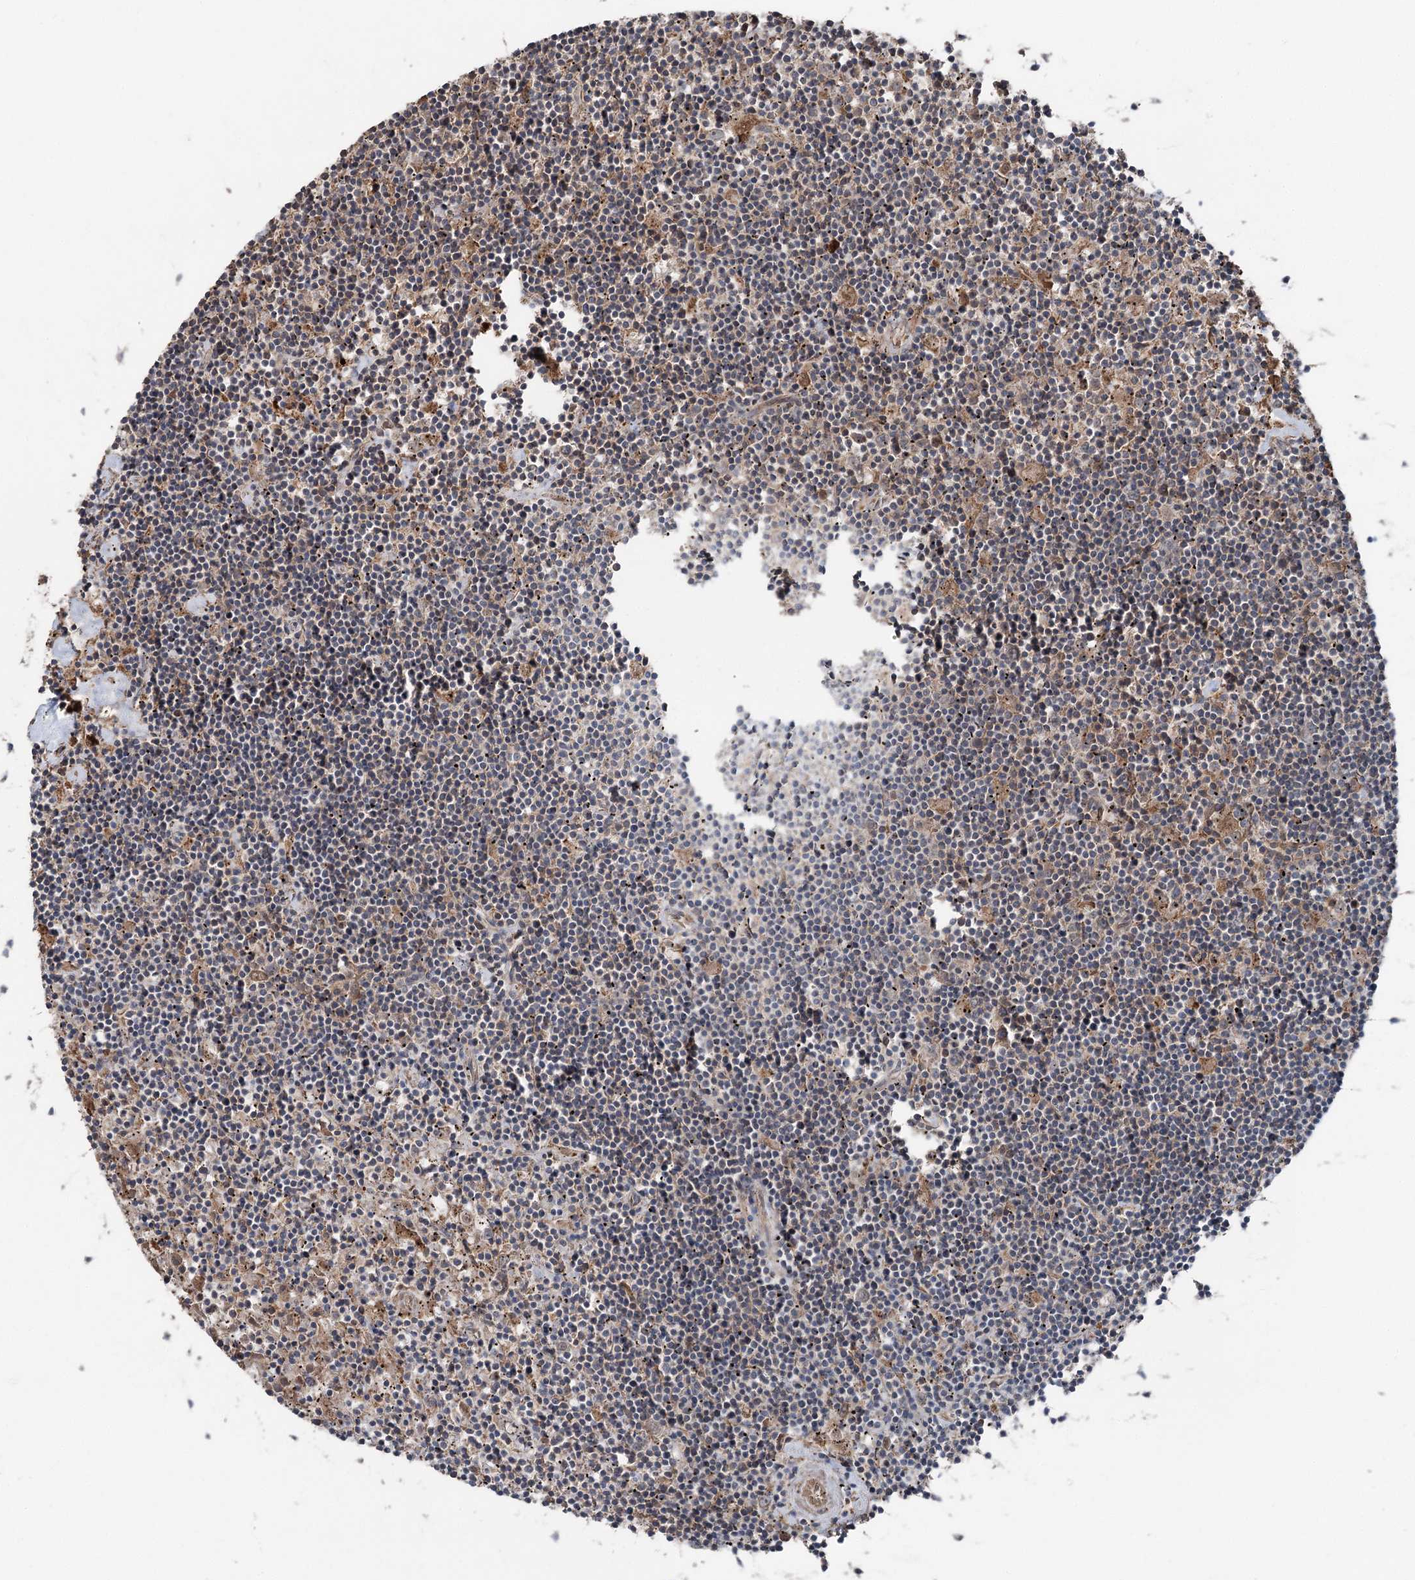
{"staining": {"intensity": "negative", "quantity": "none", "location": "none"}, "tissue": "lymphoma", "cell_type": "Tumor cells", "image_type": "cancer", "snomed": [{"axis": "morphology", "description": "Malignant lymphoma, non-Hodgkin's type, Low grade"}, {"axis": "topography", "description": "Spleen"}], "caption": "High power microscopy photomicrograph of an IHC image of lymphoma, revealing no significant positivity in tumor cells.", "gene": "MAPK8IP2", "patient": {"sex": "male", "age": 76}}